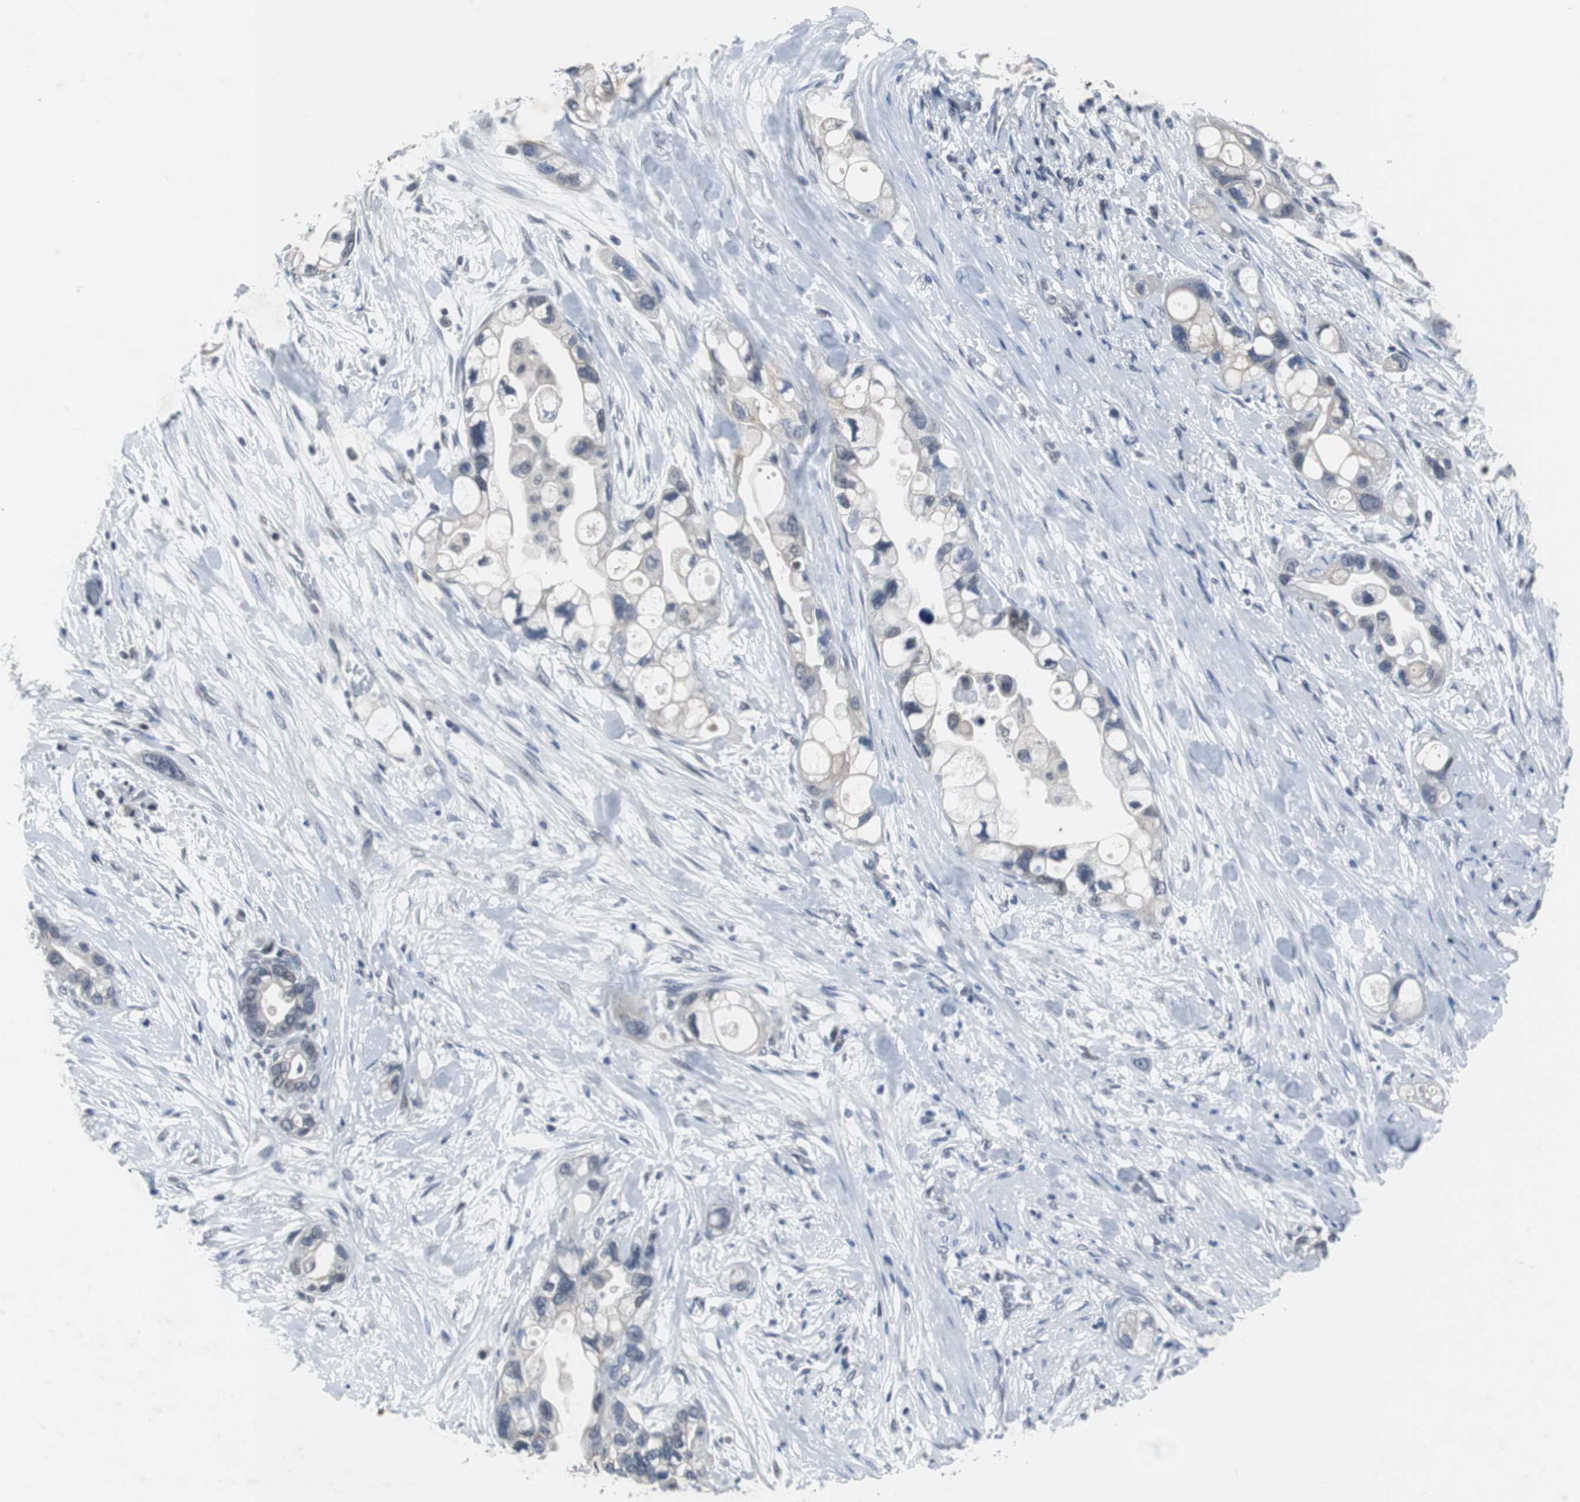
{"staining": {"intensity": "weak", "quantity": "<25%", "location": "cytoplasmic/membranous"}, "tissue": "pancreatic cancer", "cell_type": "Tumor cells", "image_type": "cancer", "snomed": [{"axis": "morphology", "description": "Adenocarcinoma, NOS"}, {"axis": "topography", "description": "Pancreas"}], "caption": "This photomicrograph is of pancreatic adenocarcinoma stained with IHC to label a protein in brown with the nuclei are counter-stained blue. There is no positivity in tumor cells.", "gene": "TP63", "patient": {"sex": "female", "age": 77}}